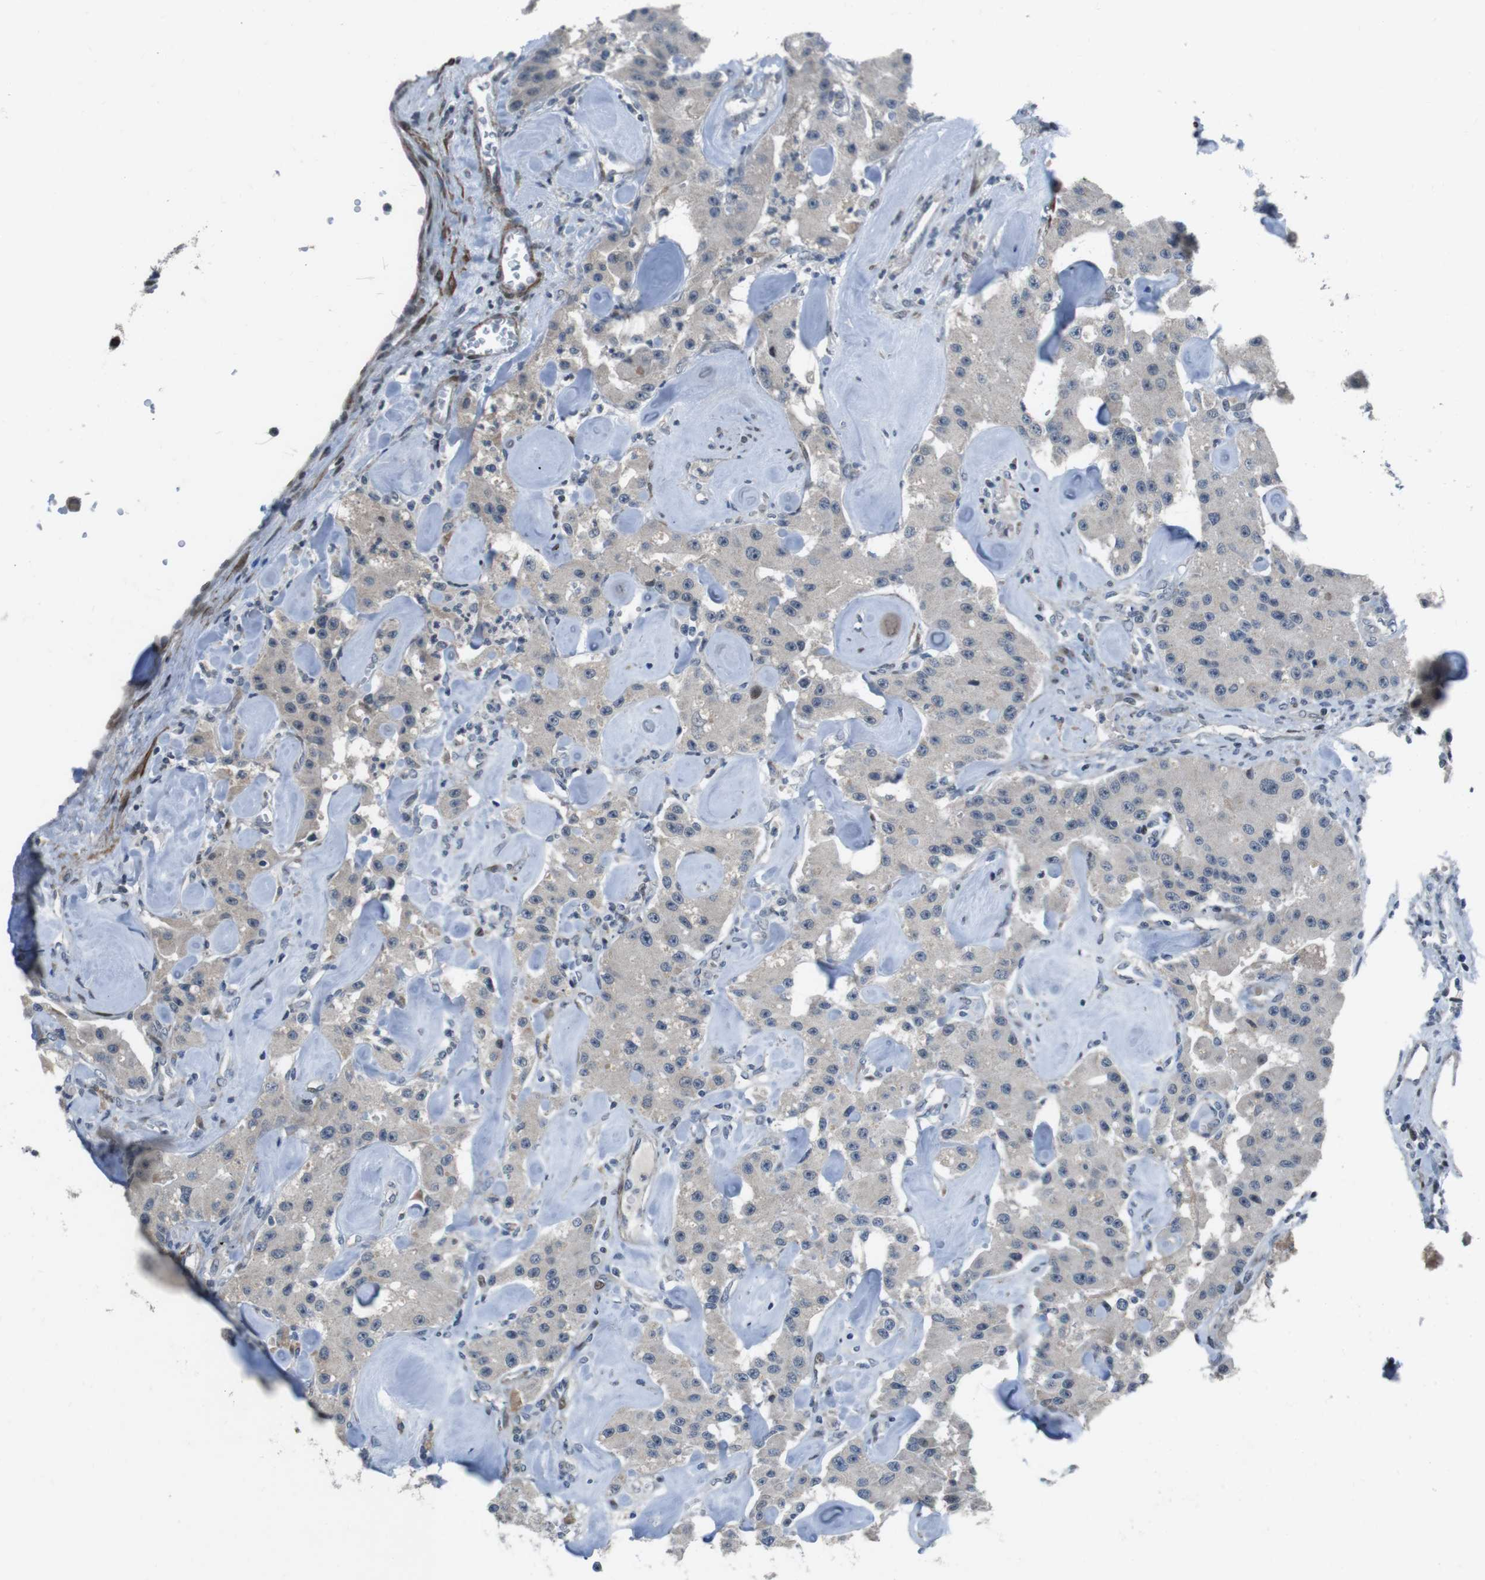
{"staining": {"intensity": "weak", "quantity": "<25%", "location": "cytoplasmic/membranous"}, "tissue": "carcinoid", "cell_type": "Tumor cells", "image_type": "cancer", "snomed": [{"axis": "morphology", "description": "Carcinoid, malignant, NOS"}, {"axis": "topography", "description": "Pancreas"}], "caption": "This is an immunohistochemistry histopathology image of human carcinoid. There is no expression in tumor cells.", "gene": "PBRM1", "patient": {"sex": "male", "age": 41}}